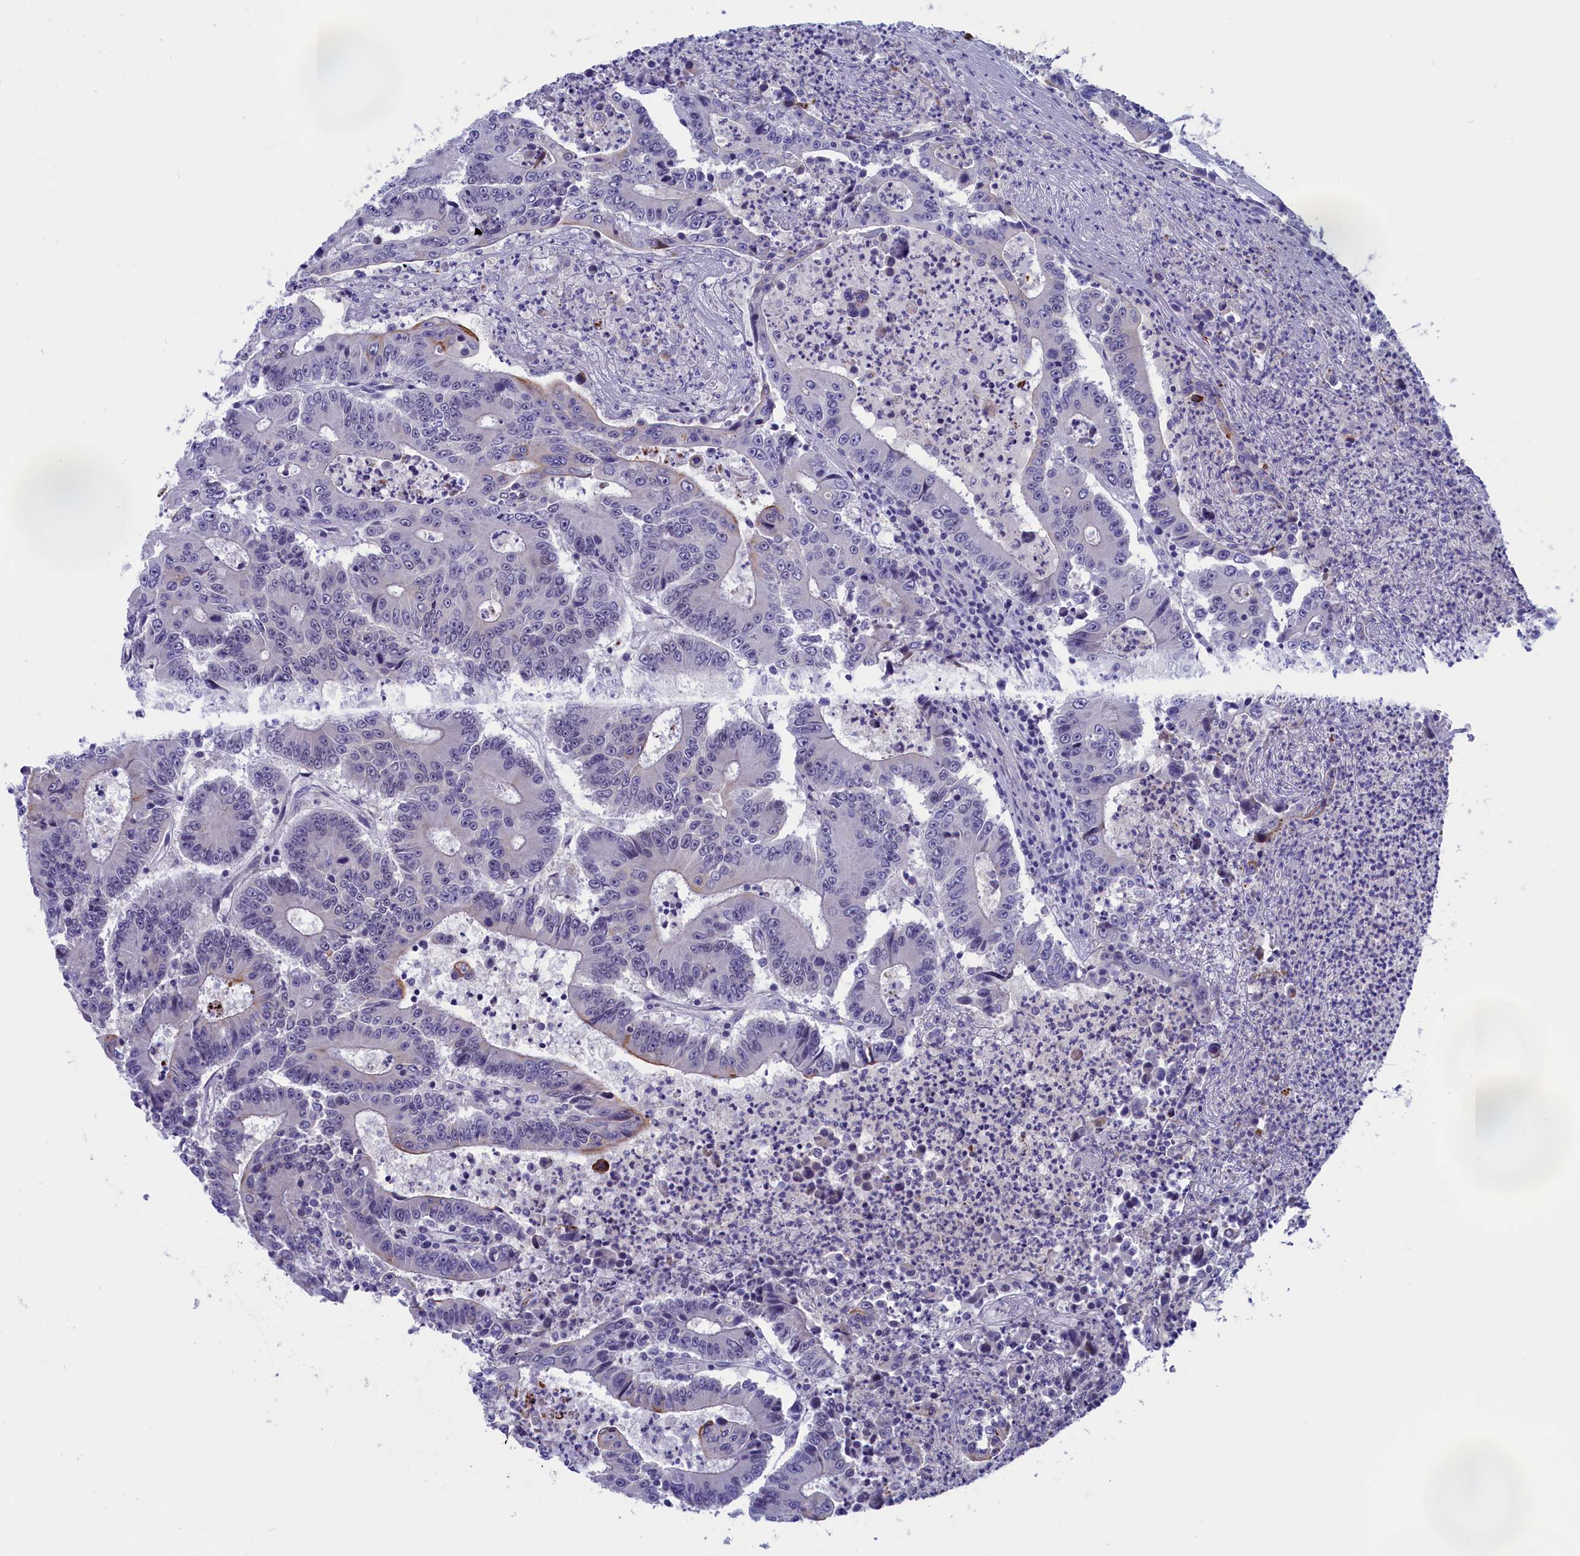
{"staining": {"intensity": "negative", "quantity": "none", "location": "none"}, "tissue": "colorectal cancer", "cell_type": "Tumor cells", "image_type": "cancer", "snomed": [{"axis": "morphology", "description": "Adenocarcinoma, NOS"}, {"axis": "topography", "description": "Colon"}], "caption": "Immunohistochemical staining of colorectal adenocarcinoma shows no significant staining in tumor cells.", "gene": "VPS35L", "patient": {"sex": "male", "age": 83}}